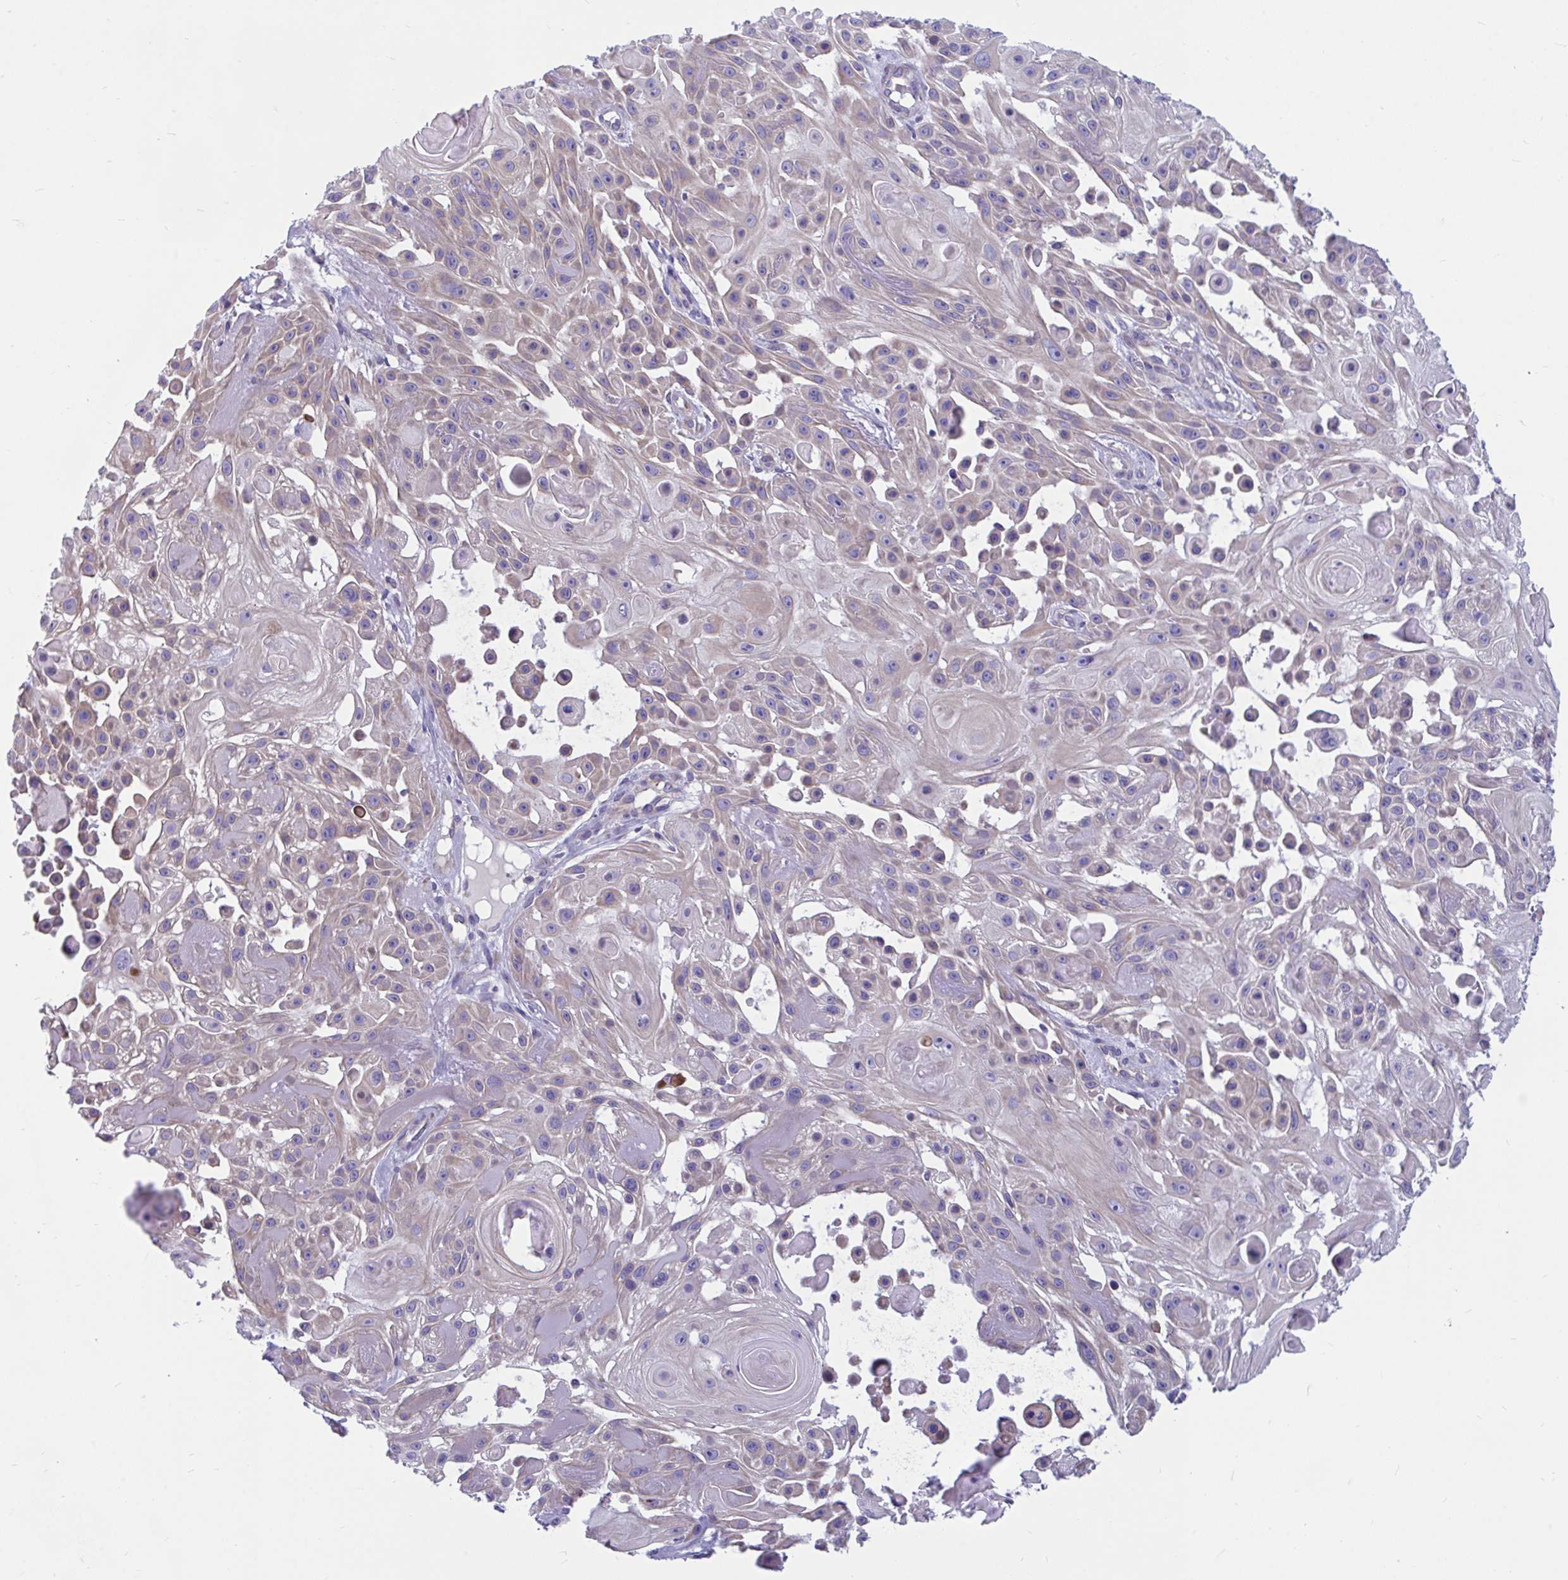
{"staining": {"intensity": "negative", "quantity": "none", "location": "none"}, "tissue": "skin cancer", "cell_type": "Tumor cells", "image_type": "cancer", "snomed": [{"axis": "morphology", "description": "Squamous cell carcinoma, NOS"}, {"axis": "topography", "description": "Skin"}], "caption": "Histopathology image shows no significant protein staining in tumor cells of squamous cell carcinoma (skin). Brightfield microscopy of immunohistochemistry (IHC) stained with DAB (brown) and hematoxylin (blue), captured at high magnification.", "gene": "WBP1", "patient": {"sex": "male", "age": 91}}